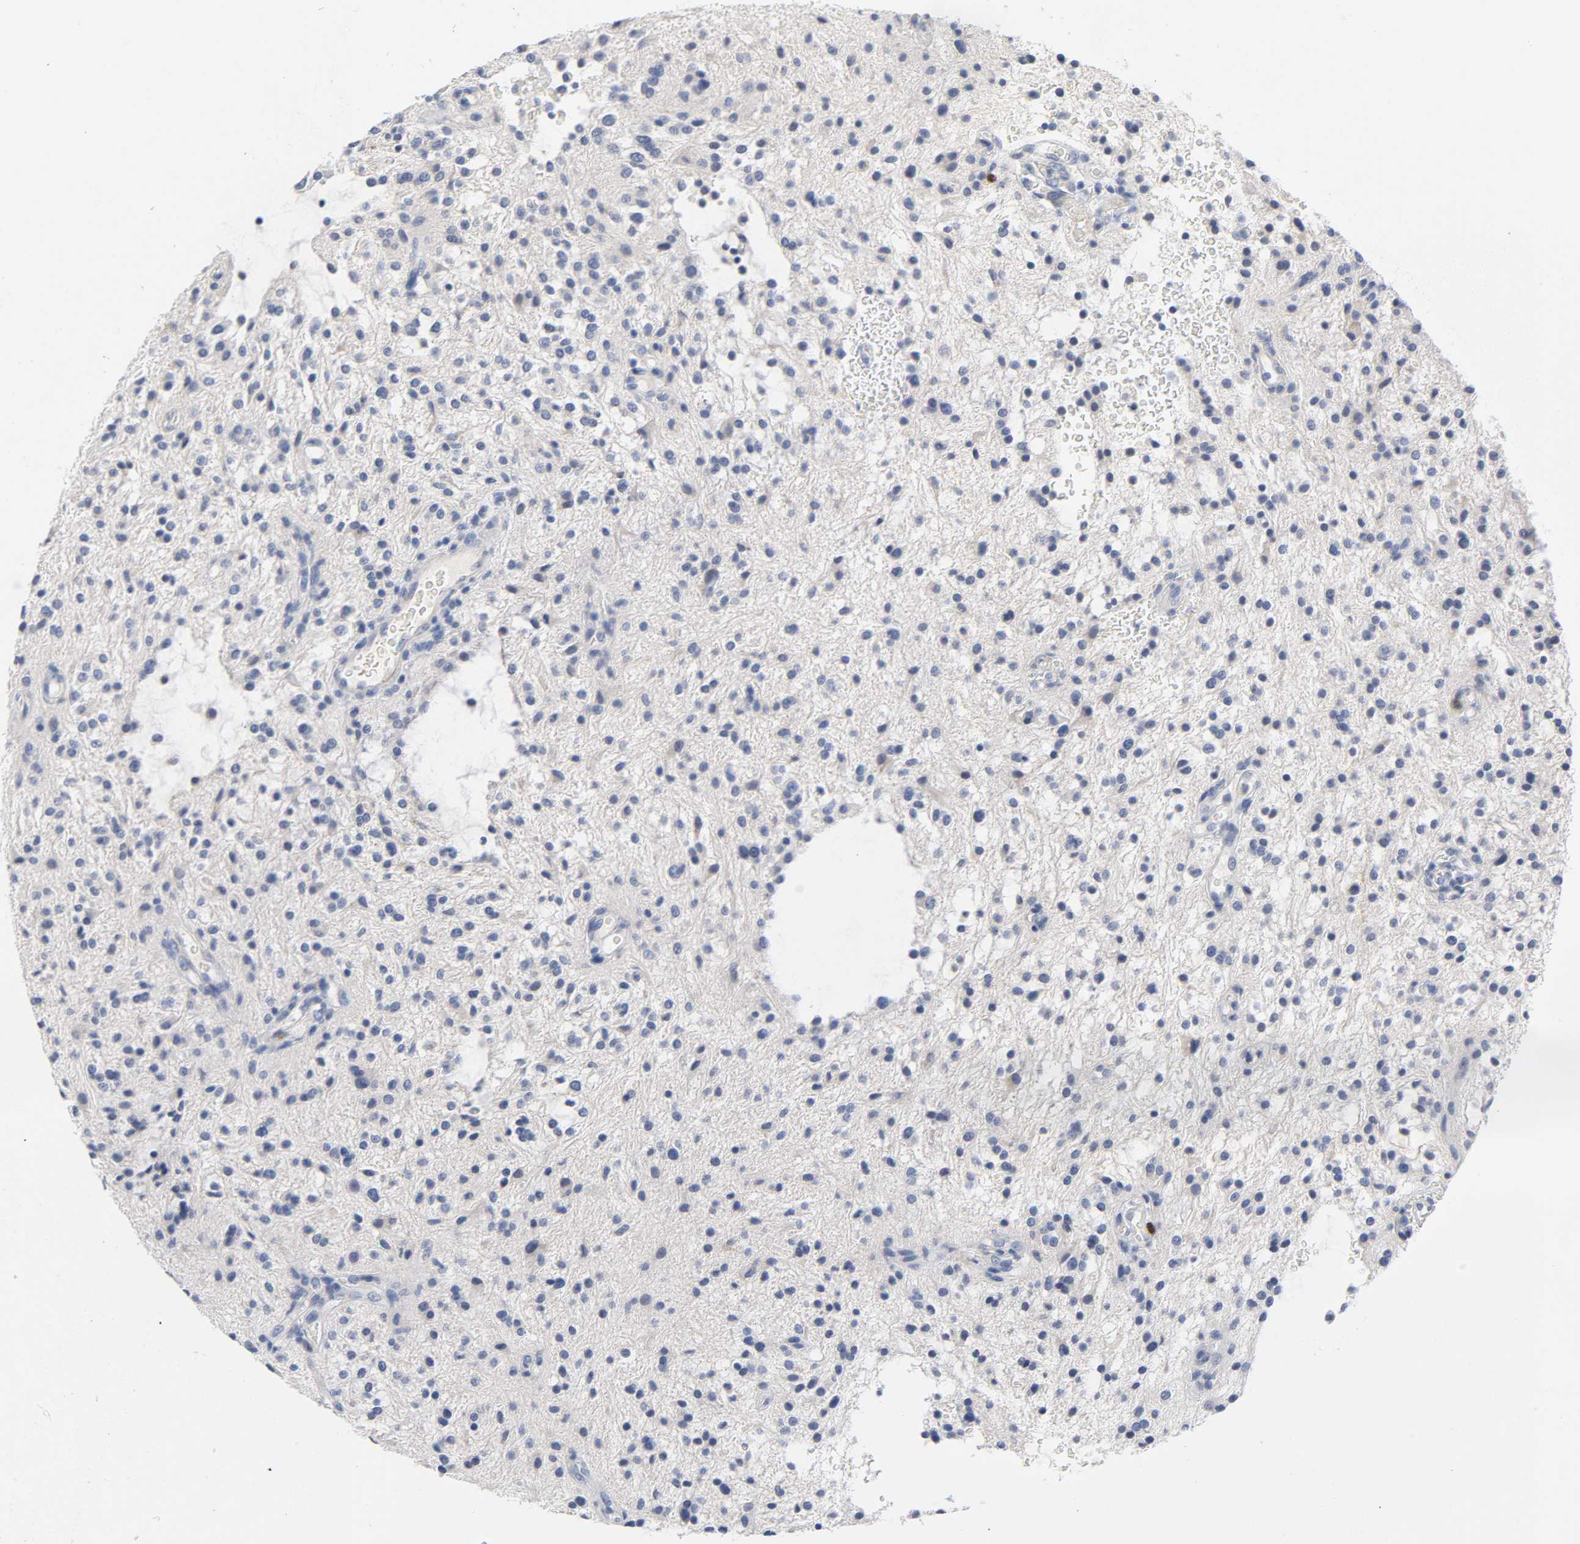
{"staining": {"intensity": "negative", "quantity": "none", "location": "none"}, "tissue": "glioma", "cell_type": "Tumor cells", "image_type": "cancer", "snomed": [{"axis": "morphology", "description": "Glioma, malignant, NOS"}, {"axis": "topography", "description": "Cerebellum"}], "caption": "IHC histopathology image of human glioma stained for a protein (brown), which demonstrates no staining in tumor cells.", "gene": "BIRC5", "patient": {"sex": "female", "age": 10}}